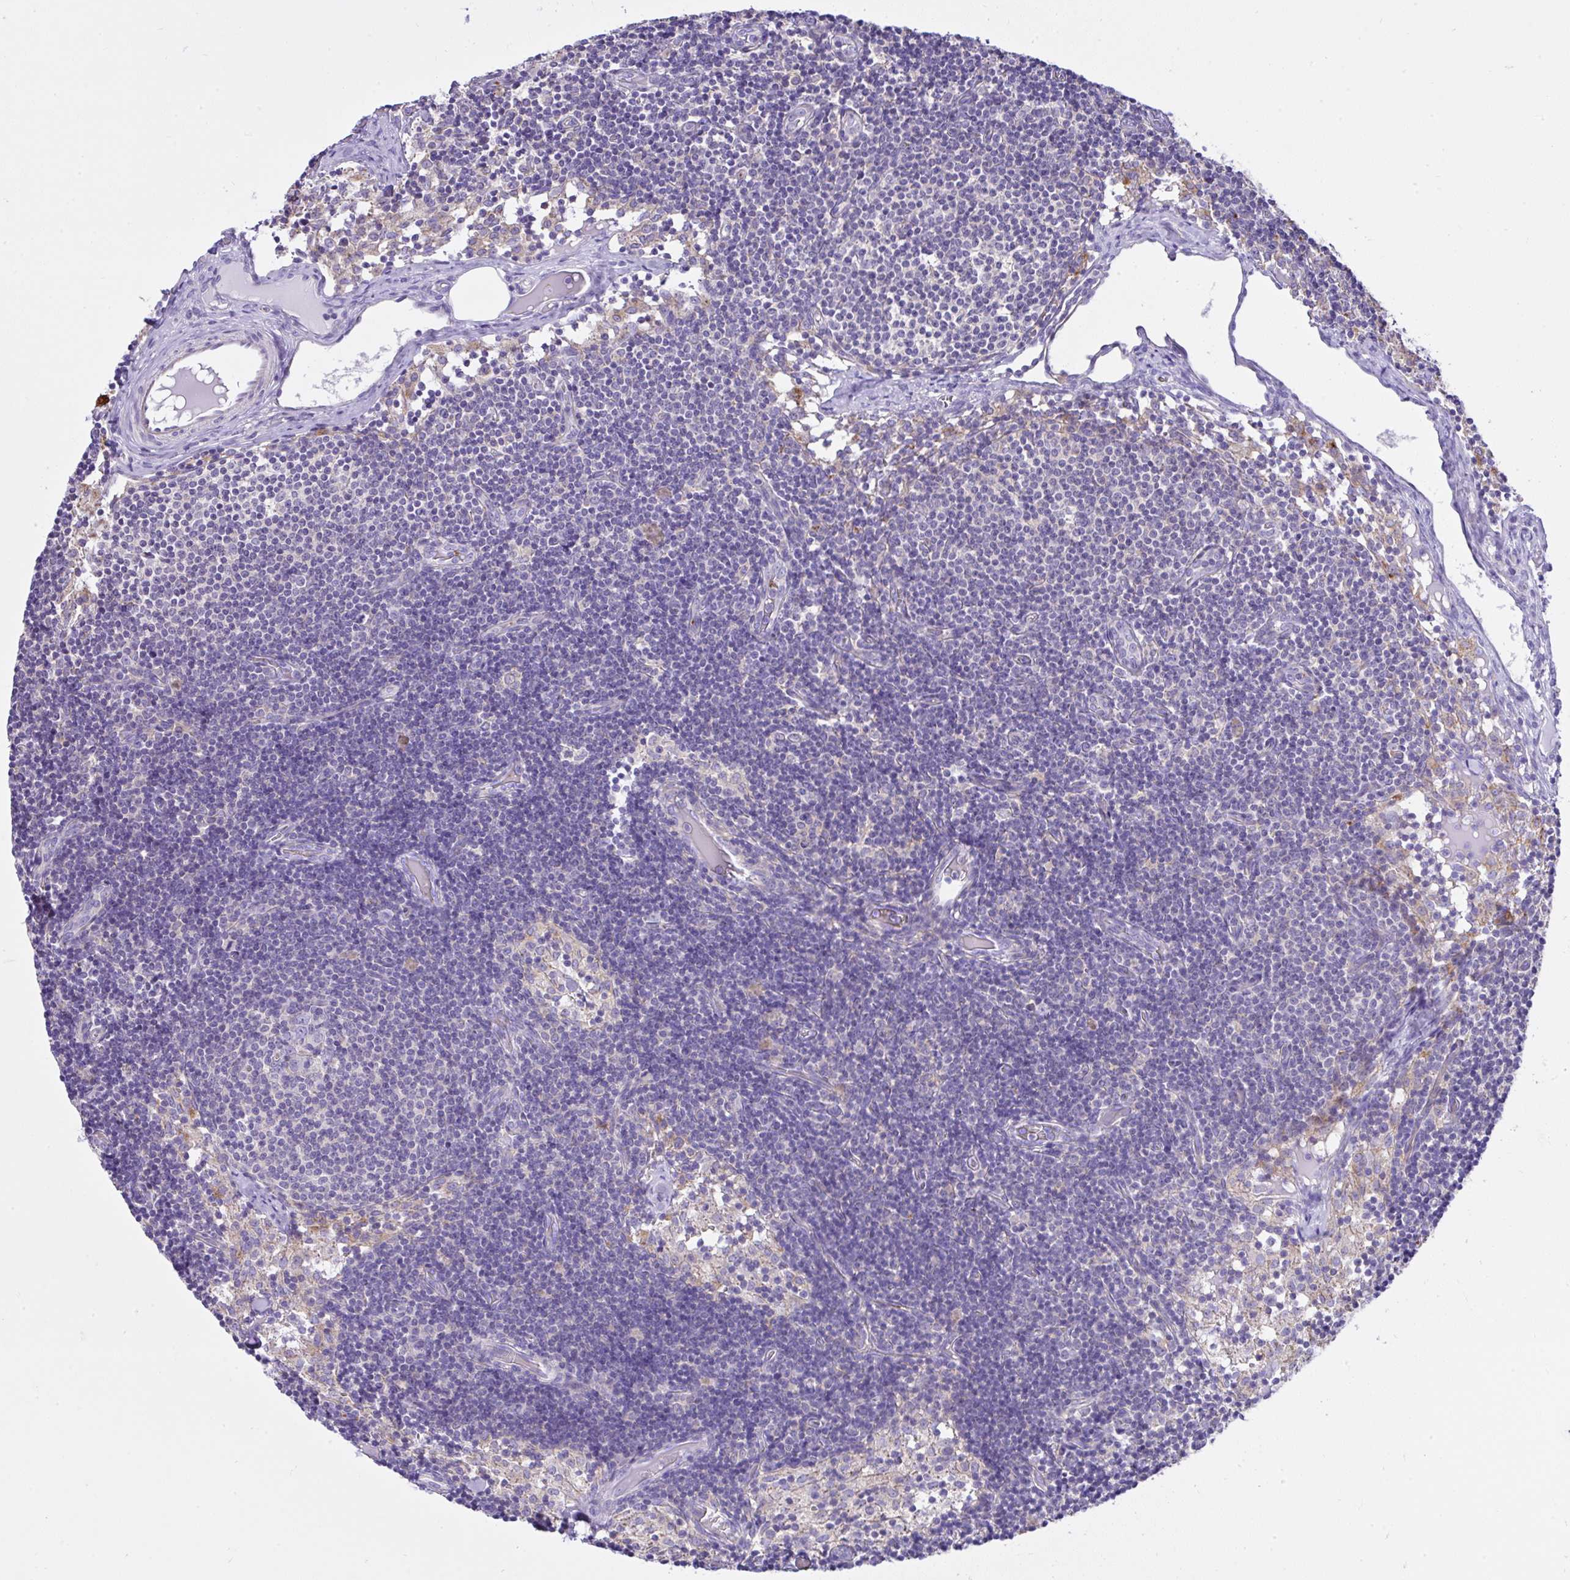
{"staining": {"intensity": "negative", "quantity": "none", "location": "none"}, "tissue": "lymph node", "cell_type": "Germinal center cells", "image_type": "normal", "snomed": [{"axis": "morphology", "description": "Normal tissue, NOS"}, {"axis": "topography", "description": "Lymph node"}], "caption": "DAB immunohistochemical staining of normal human lymph node exhibits no significant expression in germinal center cells.", "gene": "CCDC142", "patient": {"sex": "female", "age": 31}}